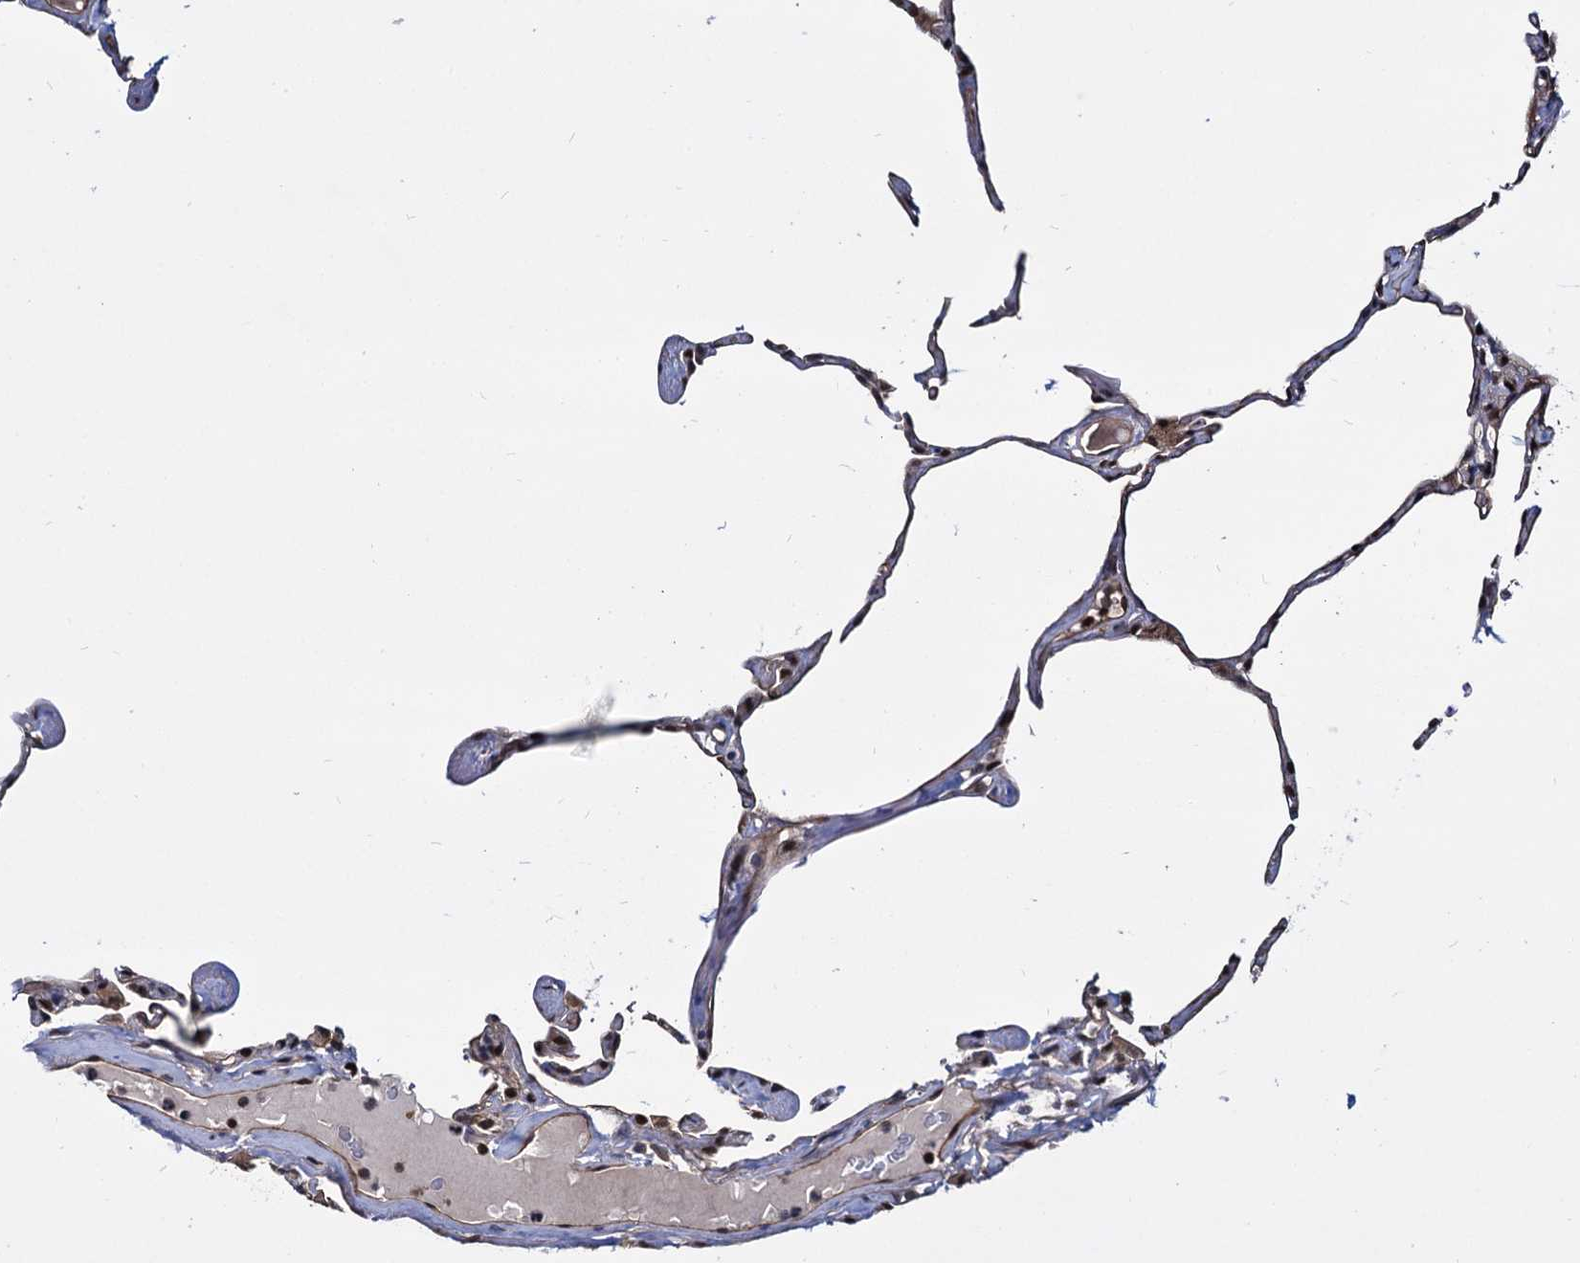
{"staining": {"intensity": "weak", "quantity": "25%-75%", "location": "cytoplasmic/membranous,nuclear"}, "tissue": "lung", "cell_type": "Alveolar cells", "image_type": "normal", "snomed": [{"axis": "morphology", "description": "Normal tissue, NOS"}, {"axis": "topography", "description": "Lung"}], "caption": "IHC image of normal human lung stained for a protein (brown), which exhibits low levels of weak cytoplasmic/membranous,nuclear staining in approximately 25%-75% of alveolar cells.", "gene": "UBLCP1", "patient": {"sex": "male", "age": 65}}